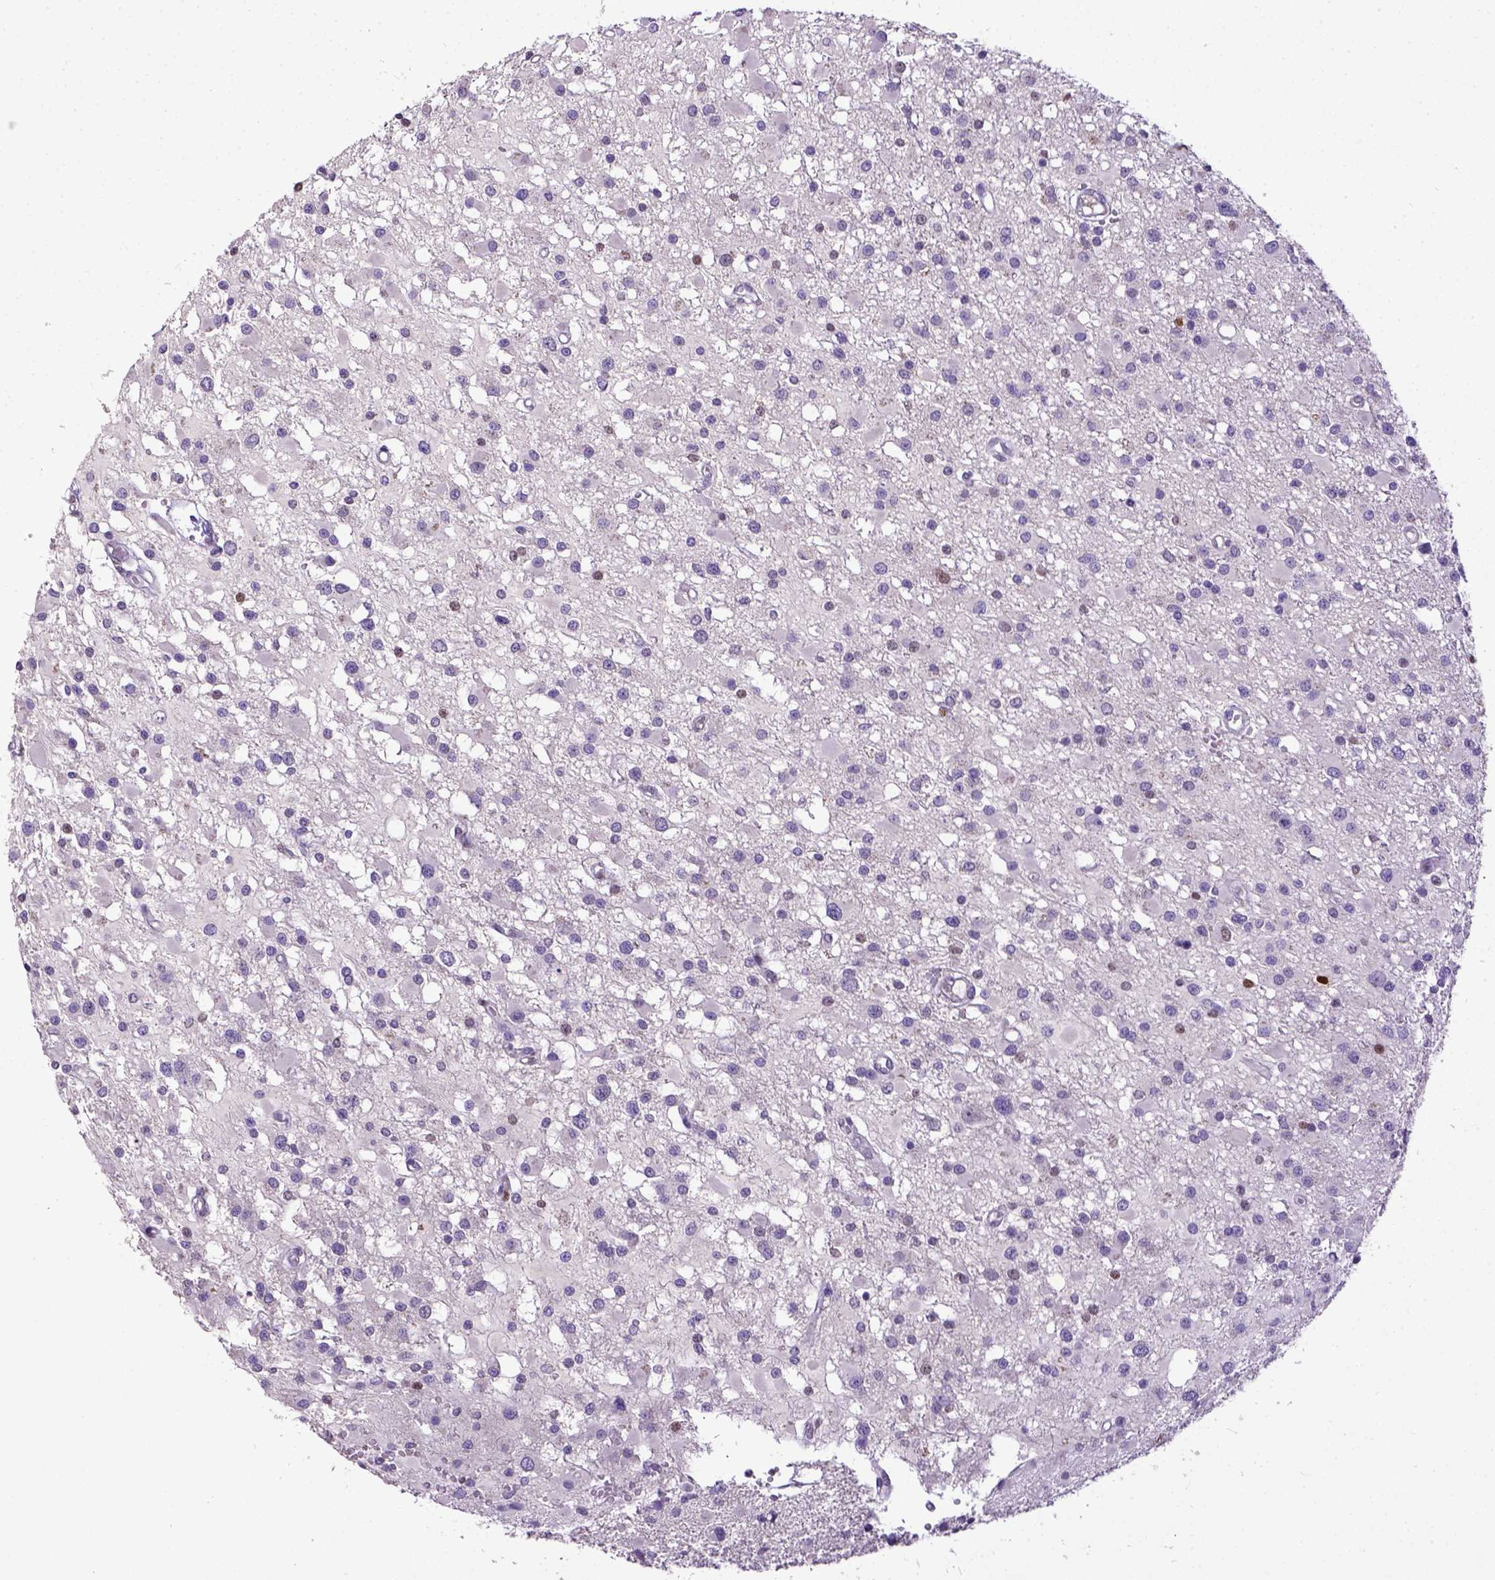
{"staining": {"intensity": "negative", "quantity": "none", "location": "none"}, "tissue": "glioma", "cell_type": "Tumor cells", "image_type": "cancer", "snomed": [{"axis": "morphology", "description": "Glioma, malignant, High grade"}, {"axis": "topography", "description": "Brain"}], "caption": "A high-resolution histopathology image shows immunohistochemistry staining of high-grade glioma (malignant), which exhibits no significant positivity in tumor cells. The staining was performed using DAB to visualize the protein expression in brown, while the nuclei were stained in blue with hematoxylin (Magnification: 20x).", "gene": "CDKN1A", "patient": {"sex": "male", "age": 54}}